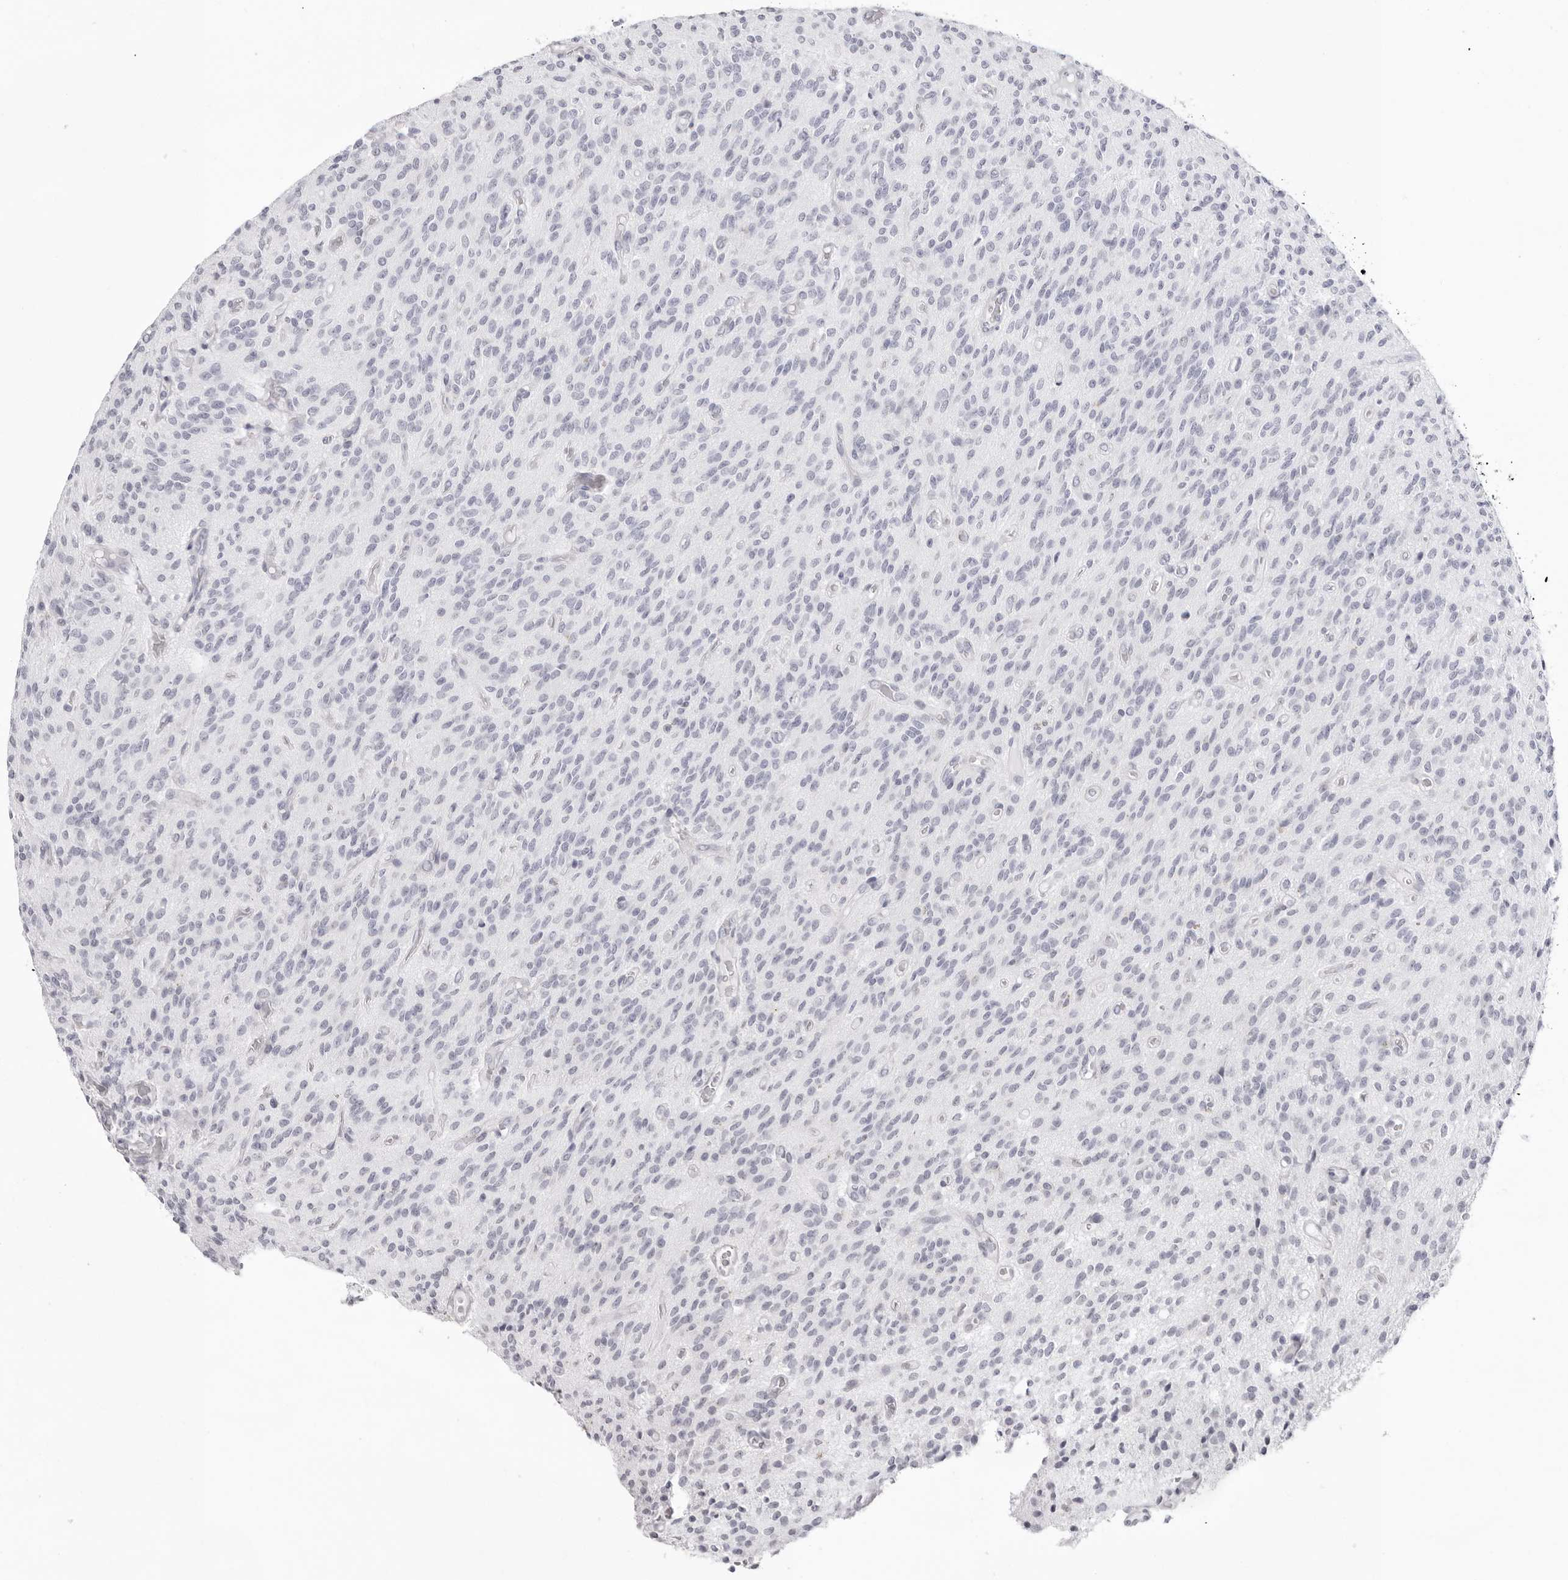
{"staining": {"intensity": "negative", "quantity": "none", "location": "none"}, "tissue": "glioma", "cell_type": "Tumor cells", "image_type": "cancer", "snomed": [{"axis": "morphology", "description": "Glioma, malignant, High grade"}, {"axis": "topography", "description": "Brain"}], "caption": "High power microscopy micrograph of an immunohistochemistry photomicrograph of malignant glioma (high-grade), revealing no significant staining in tumor cells.", "gene": "INSL3", "patient": {"sex": "male", "age": 34}}